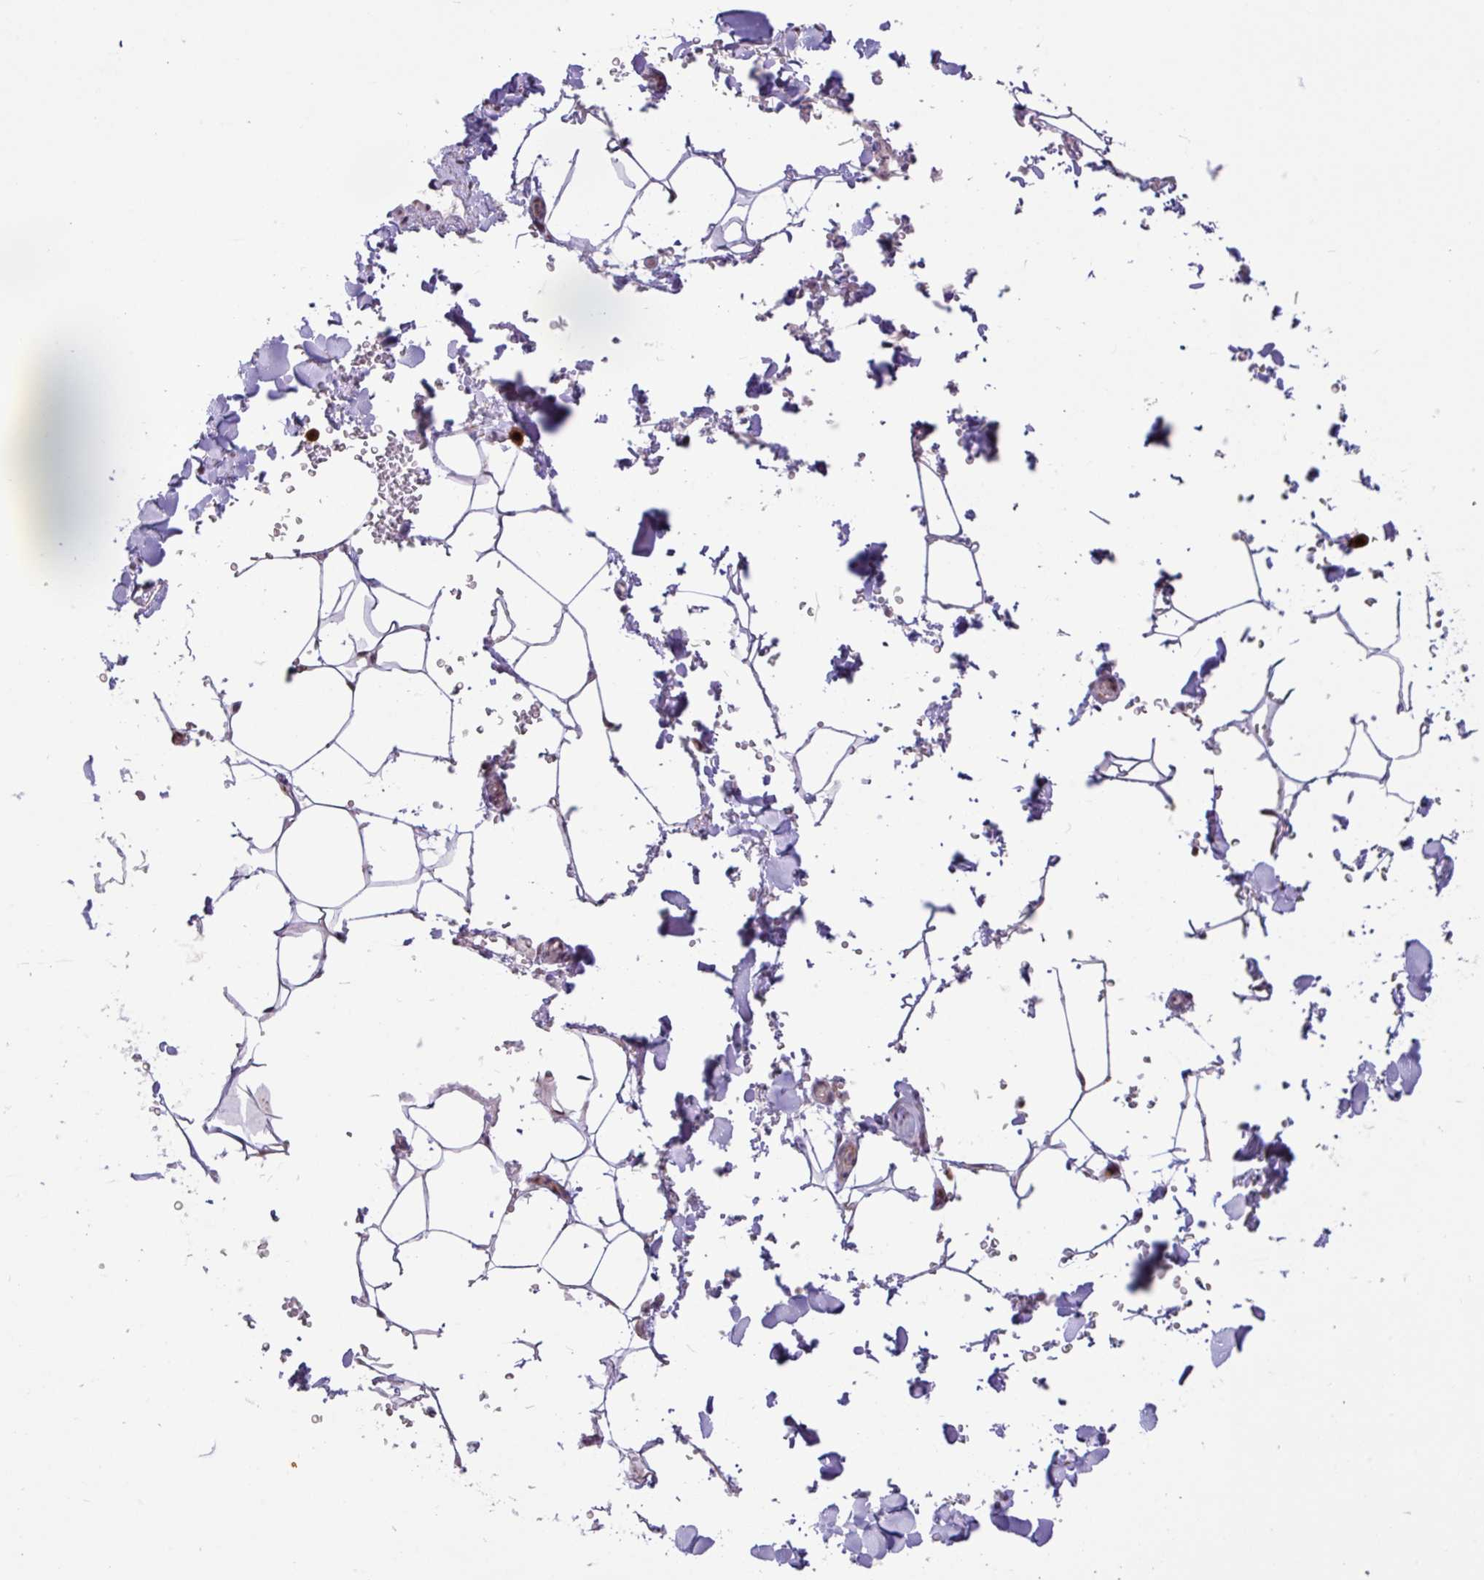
{"staining": {"intensity": "negative", "quantity": "none", "location": "none"}, "tissue": "adipose tissue", "cell_type": "Adipocytes", "image_type": "normal", "snomed": [{"axis": "morphology", "description": "Normal tissue, NOS"}, {"axis": "topography", "description": "Rectum"}, {"axis": "topography", "description": "Peripheral nerve tissue"}], "caption": "Immunohistochemistry (IHC) micrograph of benign adipose tissue: human adipose tissue stained with DAB exhibits no significant protein staining in adipocytes. (DAB immunohistochemistry (IHC), high magnification).", "gene": "BRD3", "patient": {"sex": "female", "age": 69}}